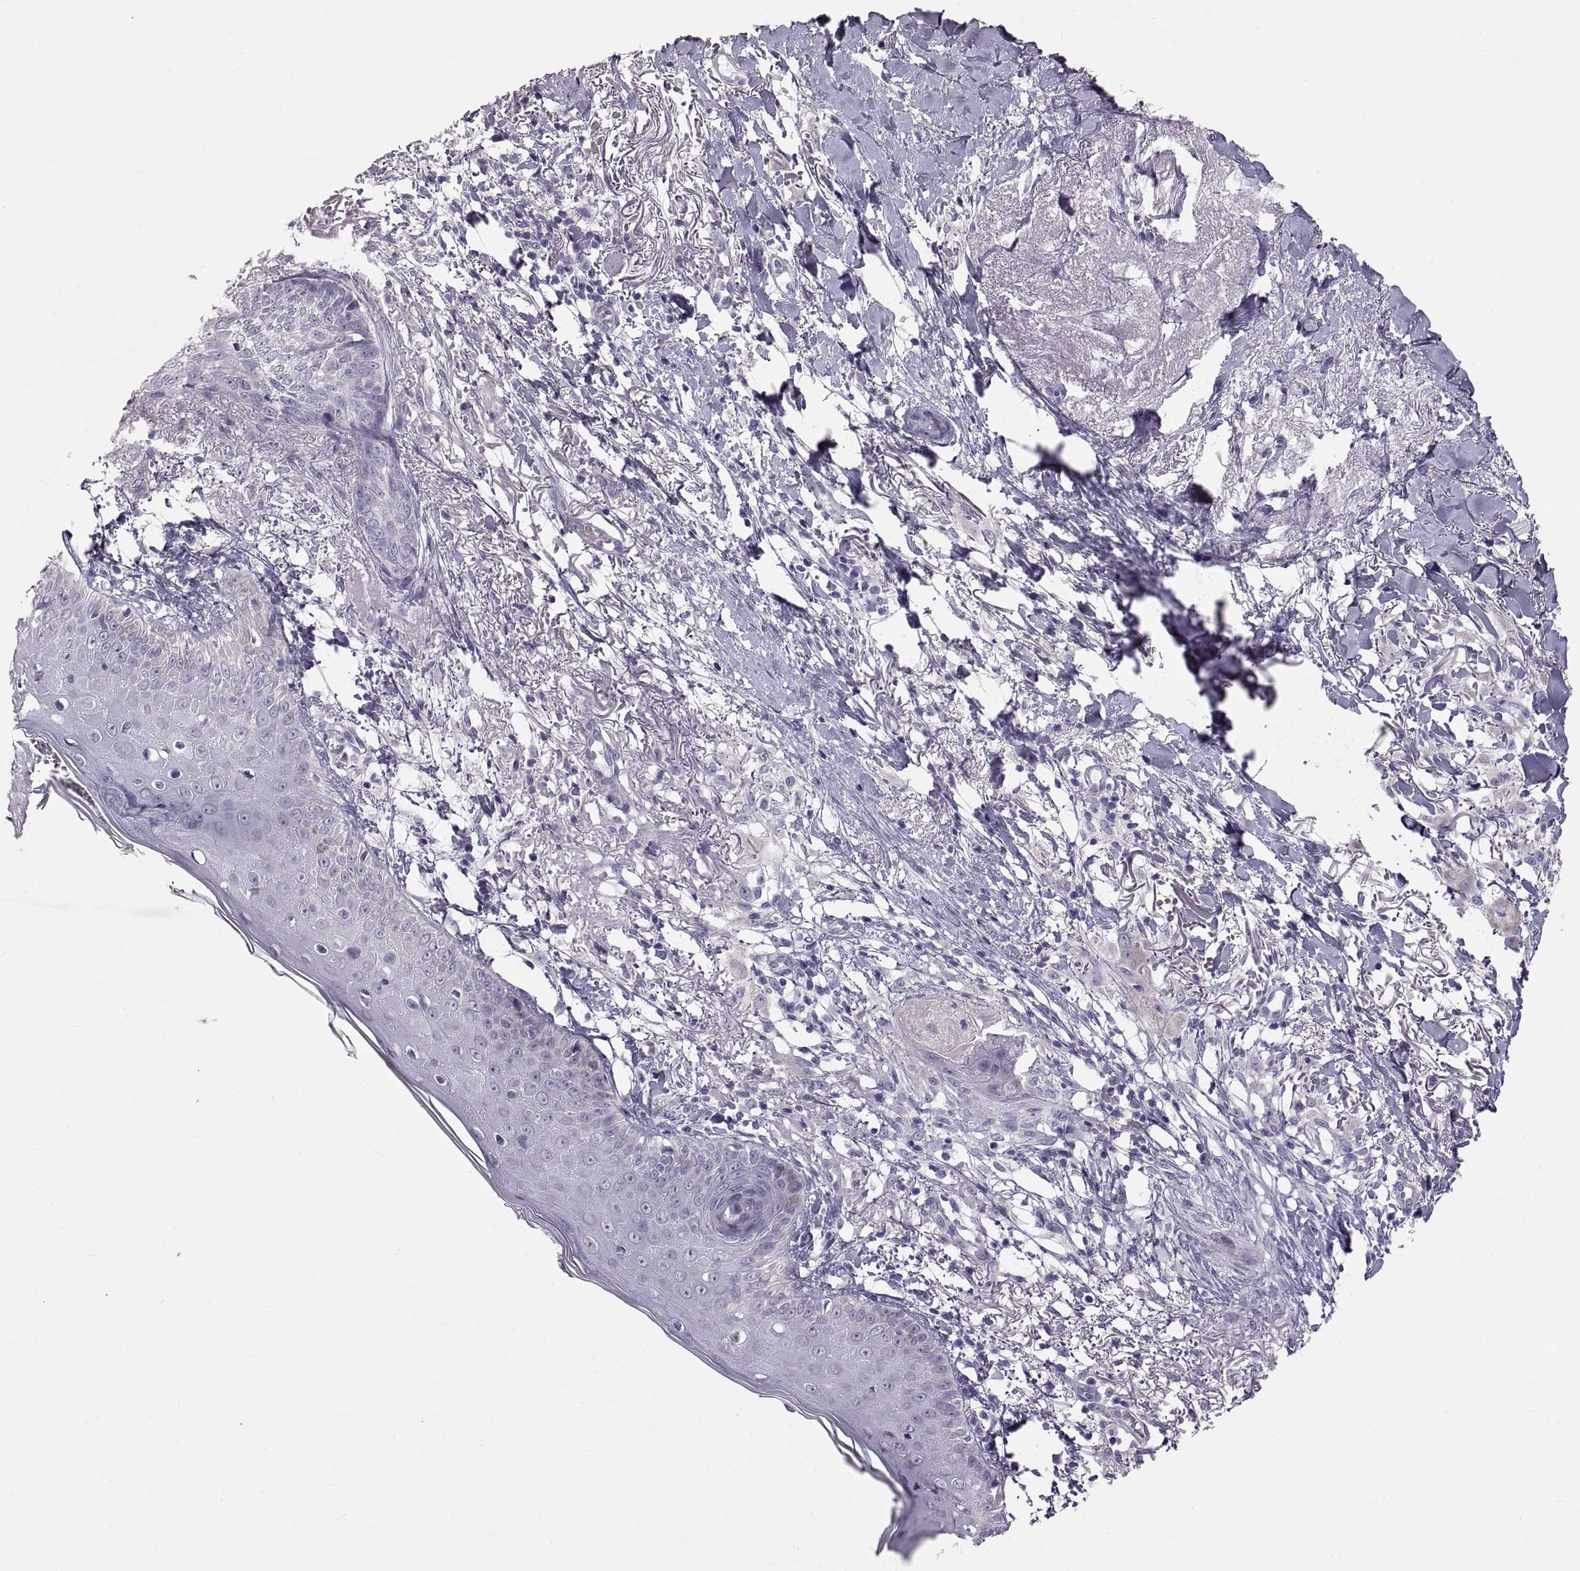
{"staining": {"intensity": "negative", "quantity": "none", "location": "none"}, "tissue": "skin cancer", "cell_type": "Tumor cells", "image_type": "cancer", "snomed": [{"axis": "morphology", "description": "Normal tissue, NOS"}, {"axis": "morphology", "description": "Basal cell carcinoma"}, {"axis": "topography", "description": "Skin"}], "caption": "Tumor cells show no significant expression in skin basal cell carcinoma.", "gene": "WBP2NL", "patient": {"sex": "male", "age": 84}}